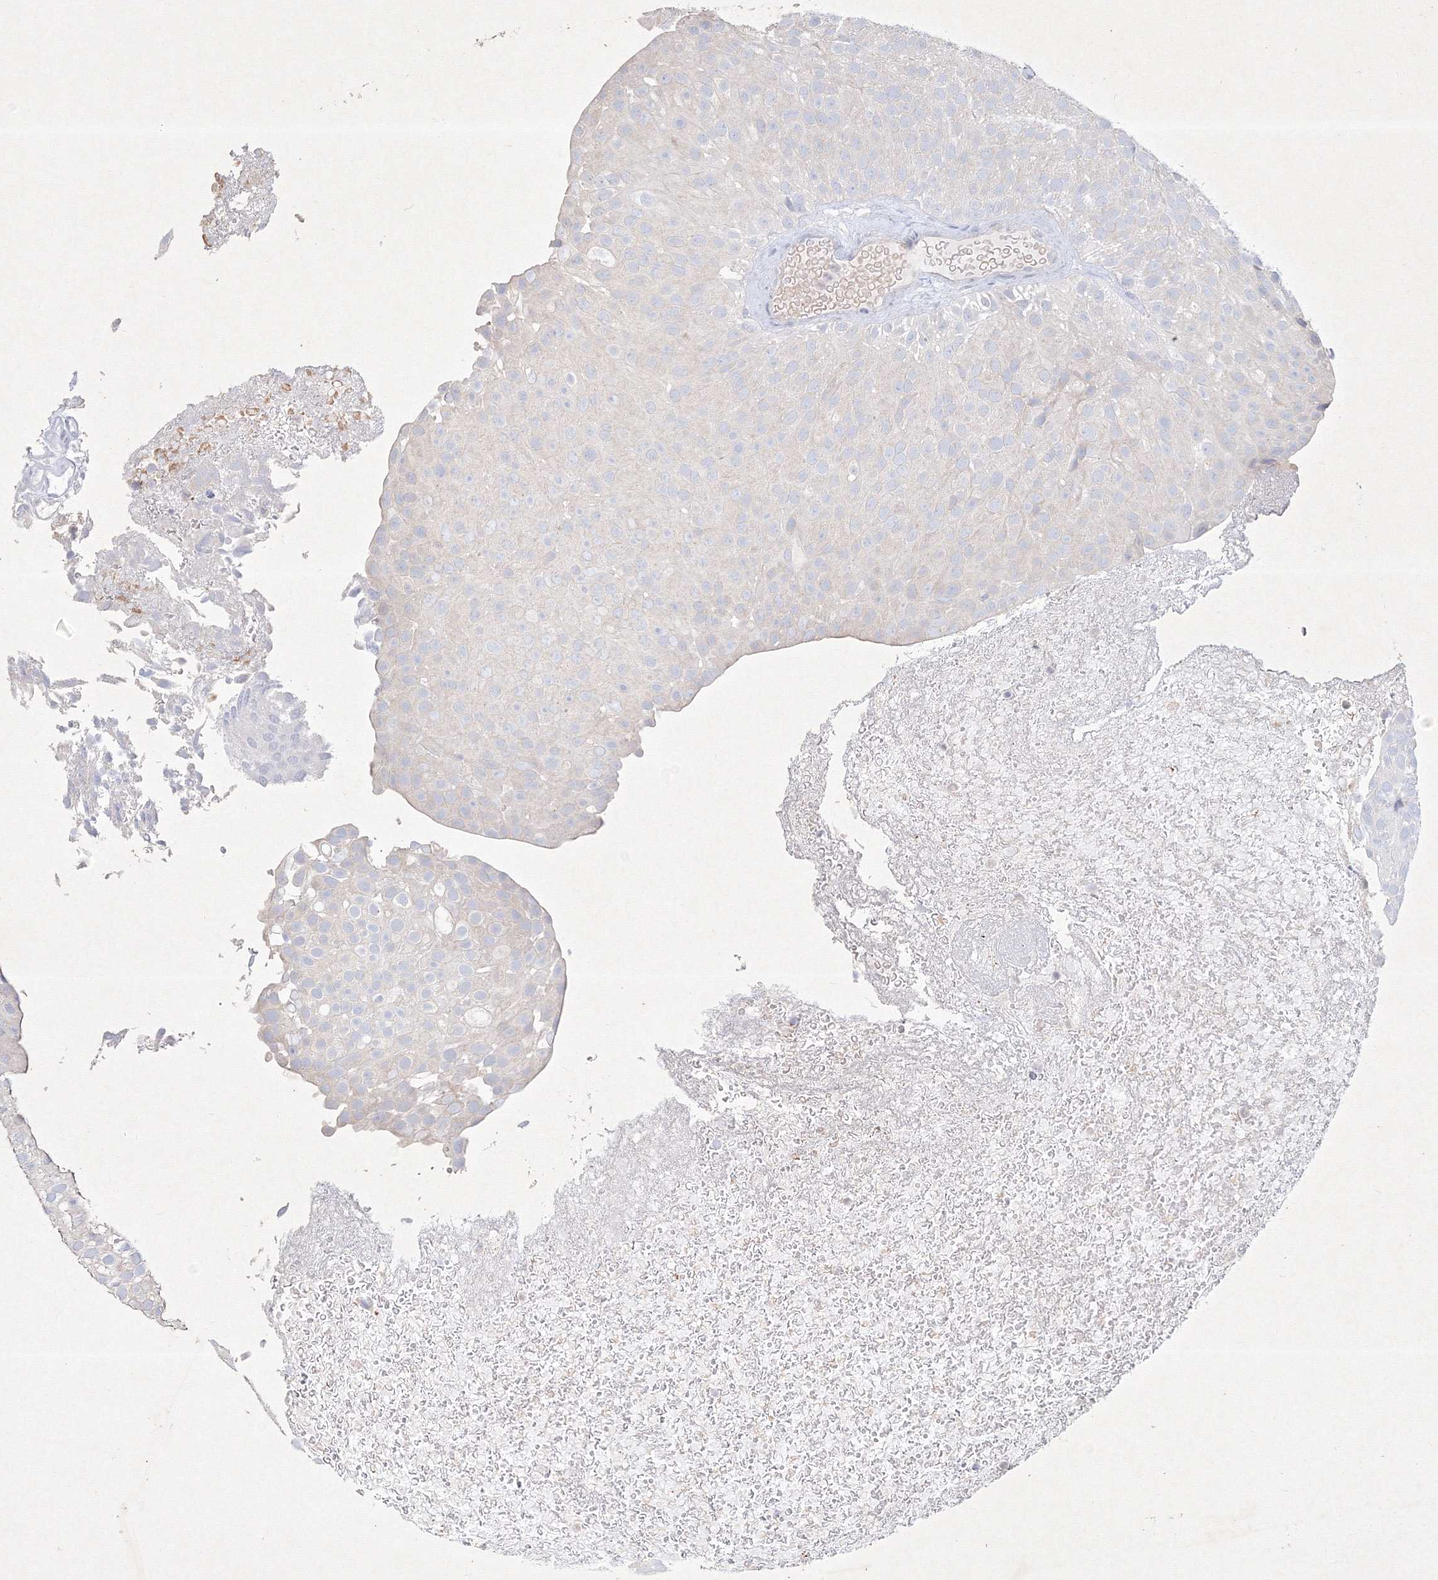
{"staining": {"intensity": "negative", "quantity": "none", "location": "none"}, "tissue": "urothelial cancer", "cell_type": "Tumor cells", "image_type": "cancer", "snomed": [{"axis": "morphology", "description": "Urothelial carcinoma, Low grade"}, {"axis": "topography", "description": "Urinary bladder"}], "caption": "Immunohistochemistry of human urothelial cancer displays no staining in tumor cells.", "gene": "CXXC4", "patient": {"sex": "male", "age": 78}}